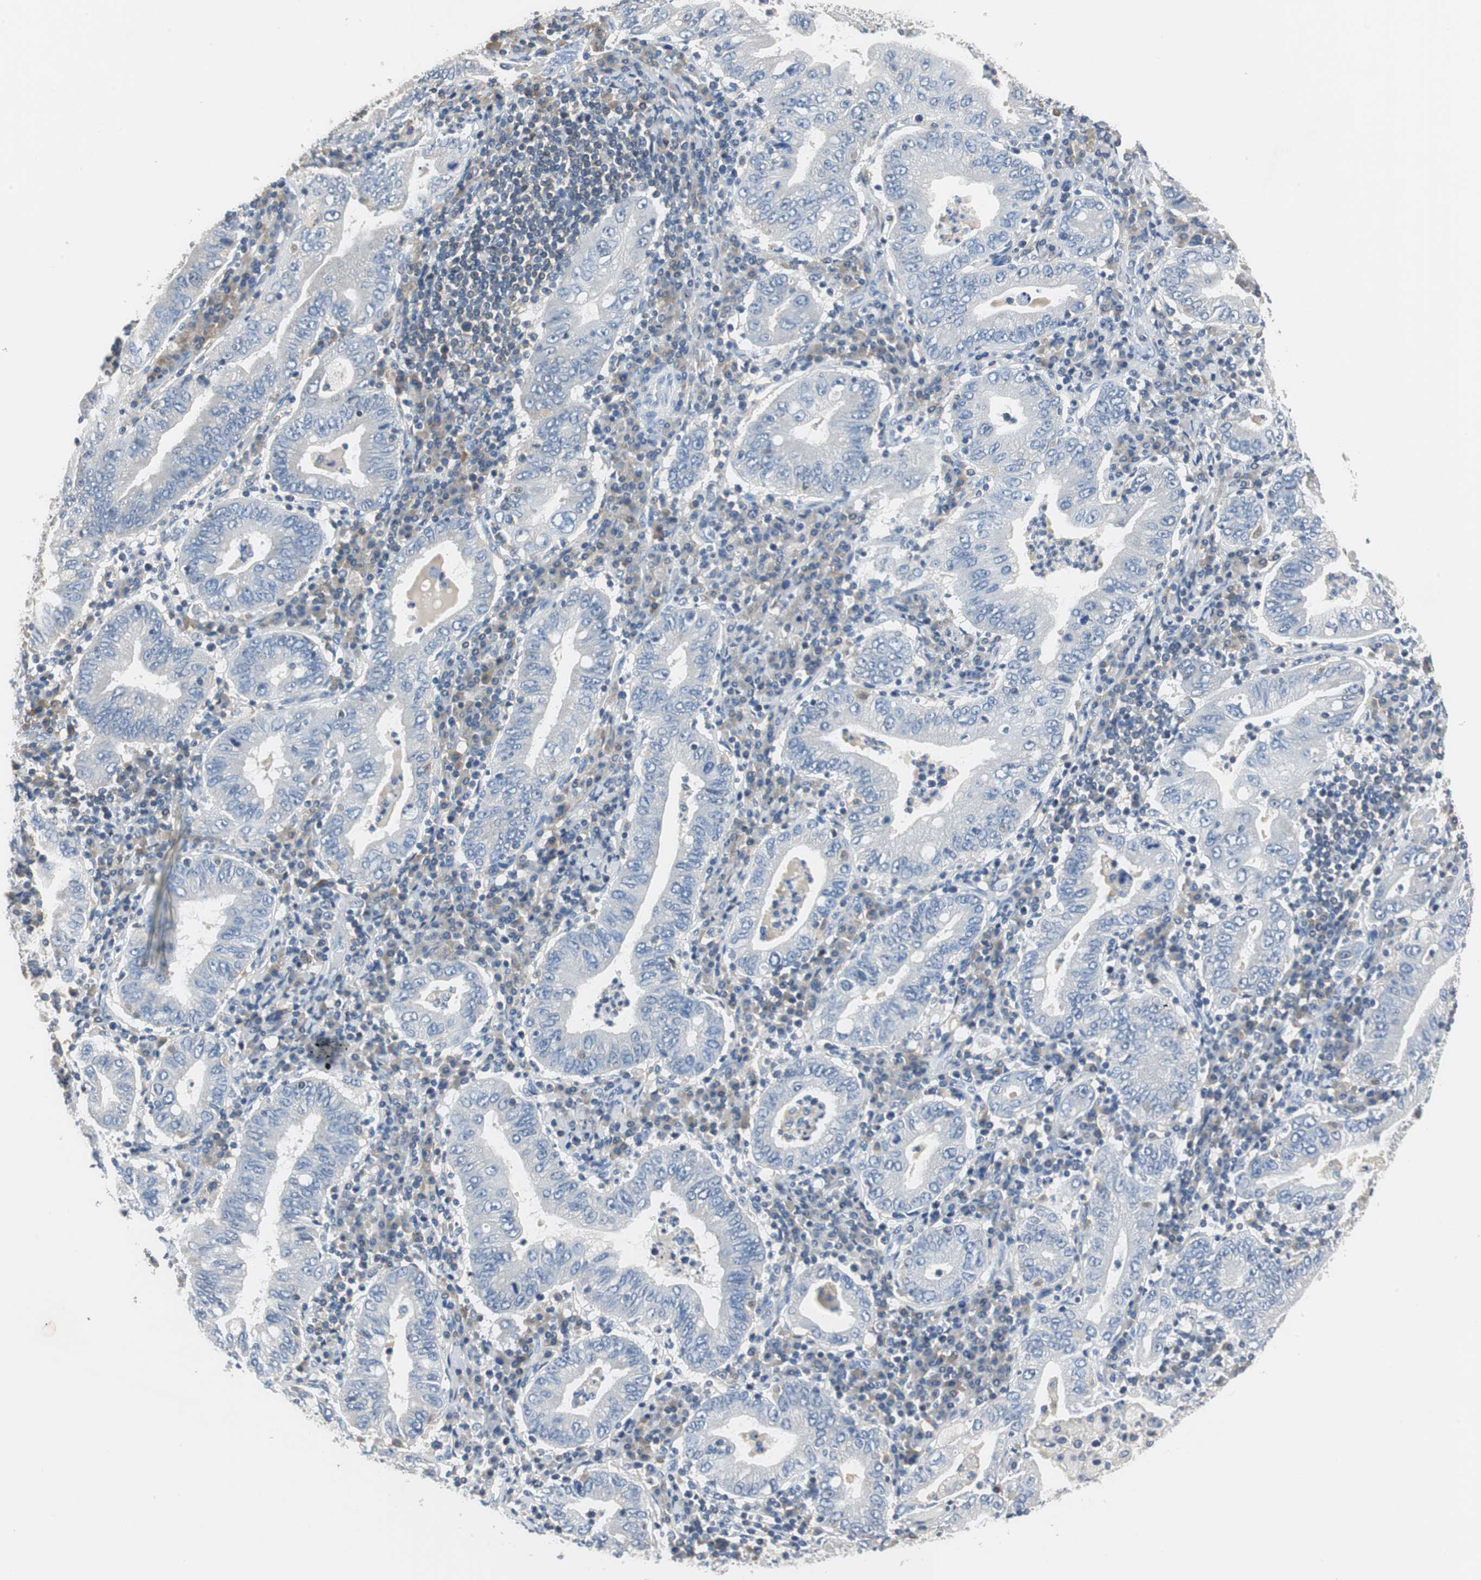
{"staining": {"intensity": "negative", "quantity": "none", "location": "none"}, "tissue": "stomach cancer", "cell_type": "Tumor cells", "image_type": "cancer", "snomed": [{"axis": "morphology", "description": "Normal tissue, NOS"}, {"axis": "morphology", "description": "Adenocarcinoma, NOS"}, {"axis": "topography", "description": "Esophagus"}, {"axis": "topography", "description": "Stomach, upper"}, {"axis": "topography", "description": "Peripheral nerve tissue"}], "caption": "A high-resolution photomicrograph shows IHC staining of adenocarcinoma (stomach), which exhibits no significant staining in tumor cells.", "gene": "PRKCA", "patient": {"sex": "male", "age": 62}}